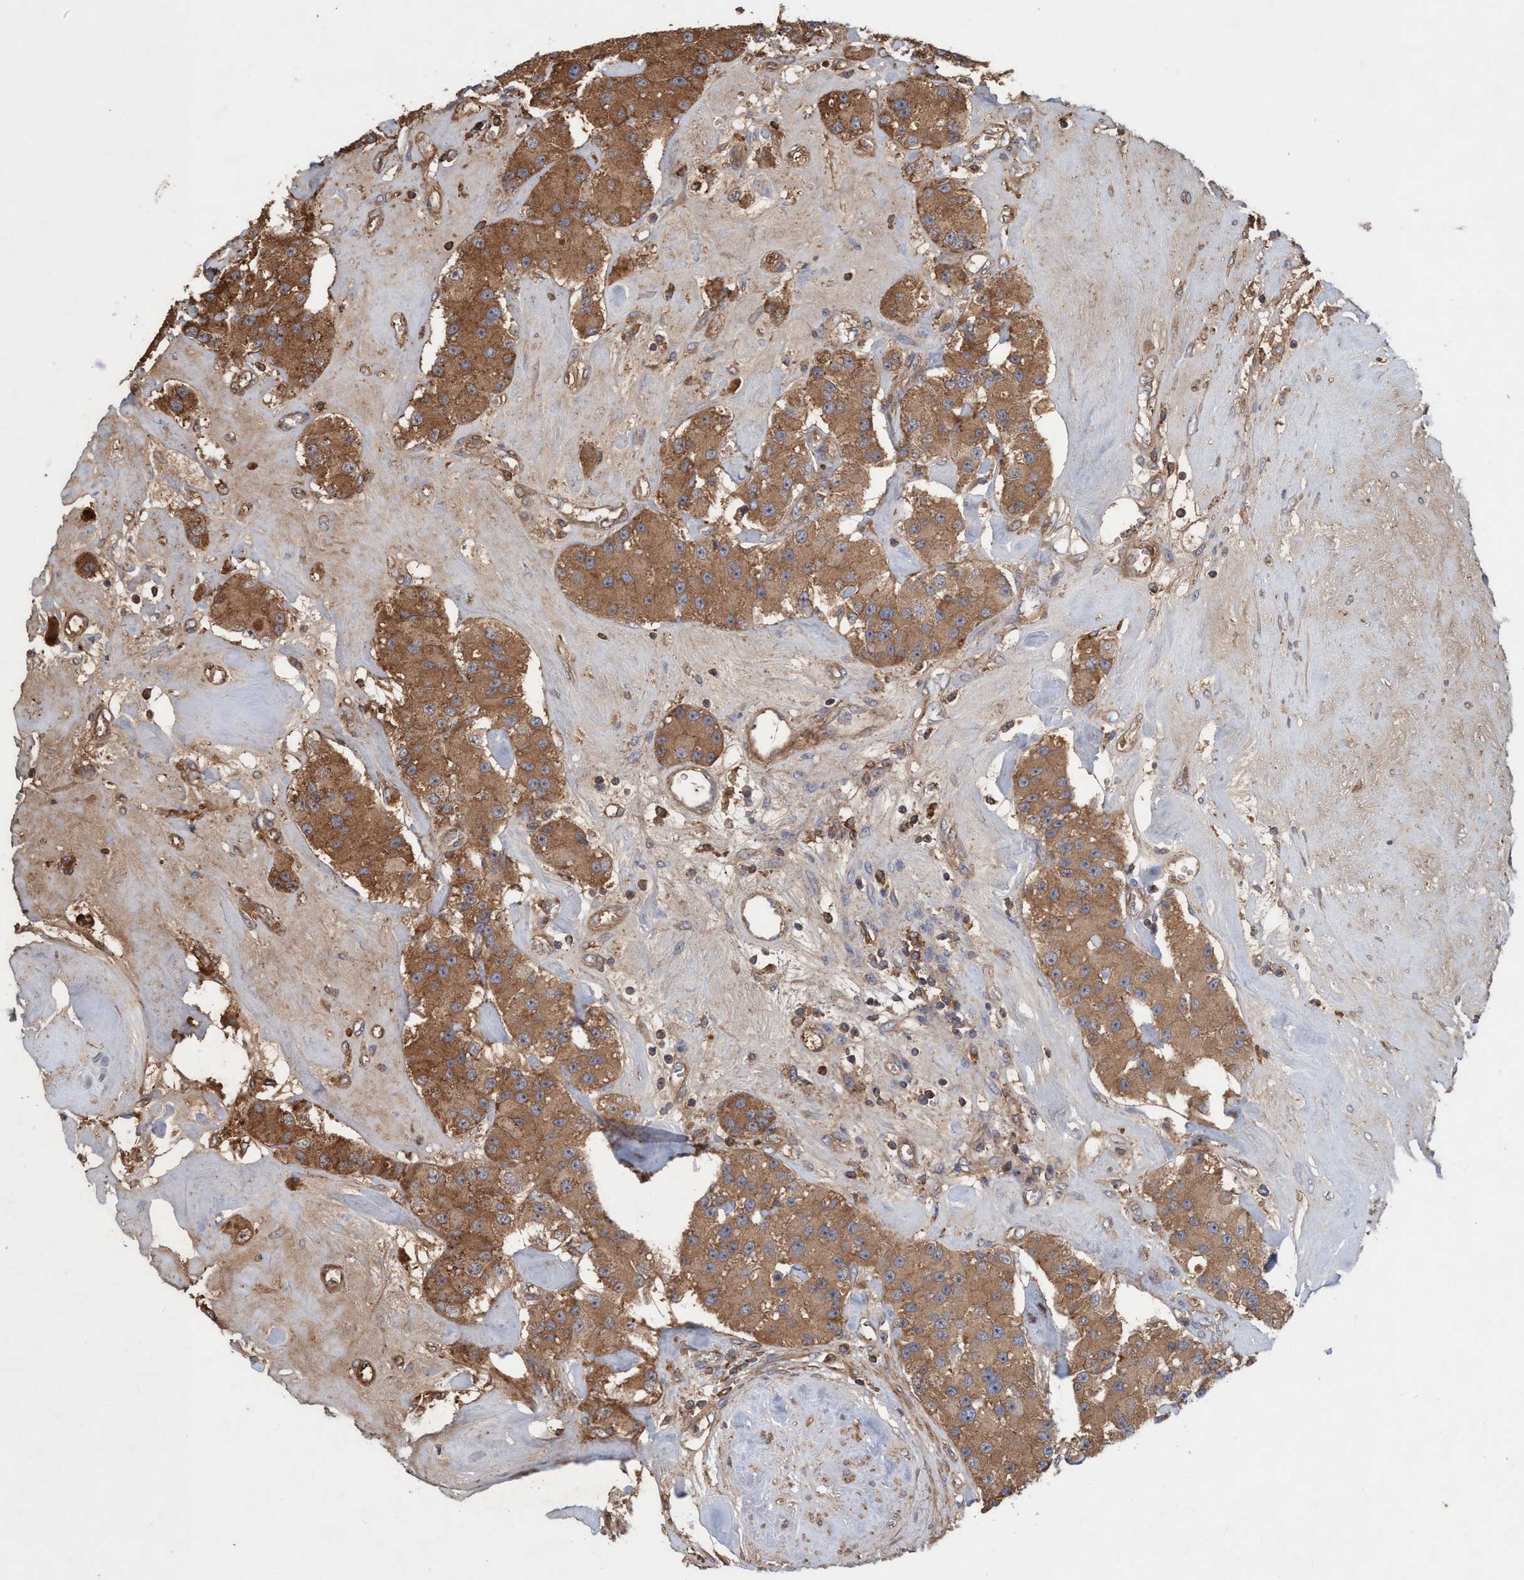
{"staining": {"intensity": "moderate", "quantity": ">75%", "location": "cytoplasmic/membranous"}, "tissue": "carcinoid", "cell_type": "Tumor cells", "image_type": "cancer", "snomed": [{"axis": "morphology", "description": "Carcinoid, malignant, NOS"}, {"axis": "topography", "description": "Pancreas"}], "caption": "Immunohistochemical staining of human malignant carcinoid reveals moderate cytoplasmic/membranous protein staining in about >75% of tumor cells.", "gene": "SPECC1", "patient": {"sex": "male", "age": 41}}